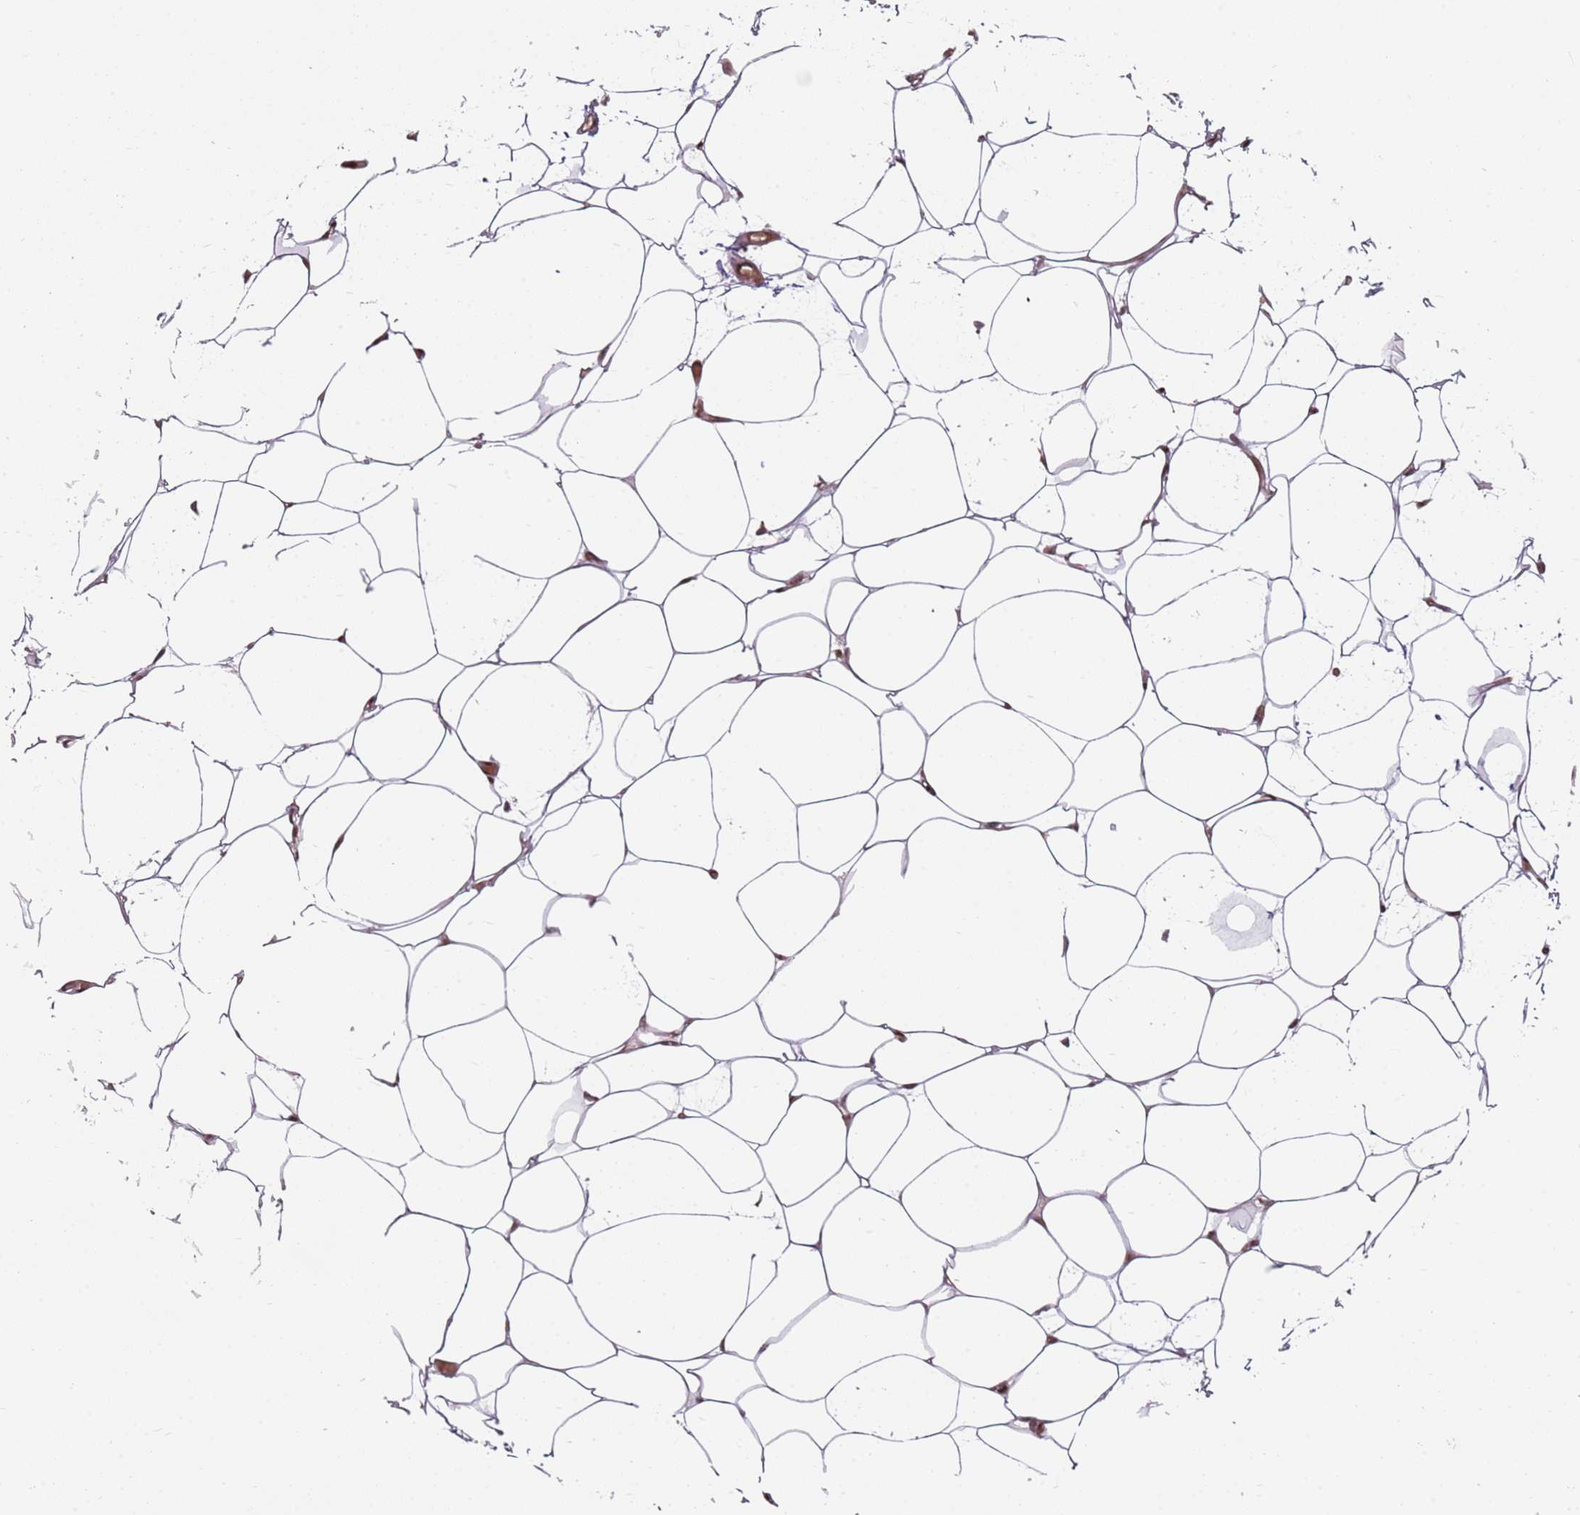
{"staining": {"intensity": "weak", "quantity": ">75%", "location": "cytoplasmic/membranous,nuclear"}, "tissue": "adipose tissue", "cell_type": "Adipocytes", "image_type": "normal", "snomed": [{"axis": "morphology", "description": "Normal tissue, NOS"}, {"axis": "topography", "description": "Breast"}], "caption": "Adipocytes display weak cytoplasmic/membranous,nuclear expression in about >75% of cells in benign adipose tissue.", "gene": "ADGRG1", "patient": {"sex": "female", "age": 23}}